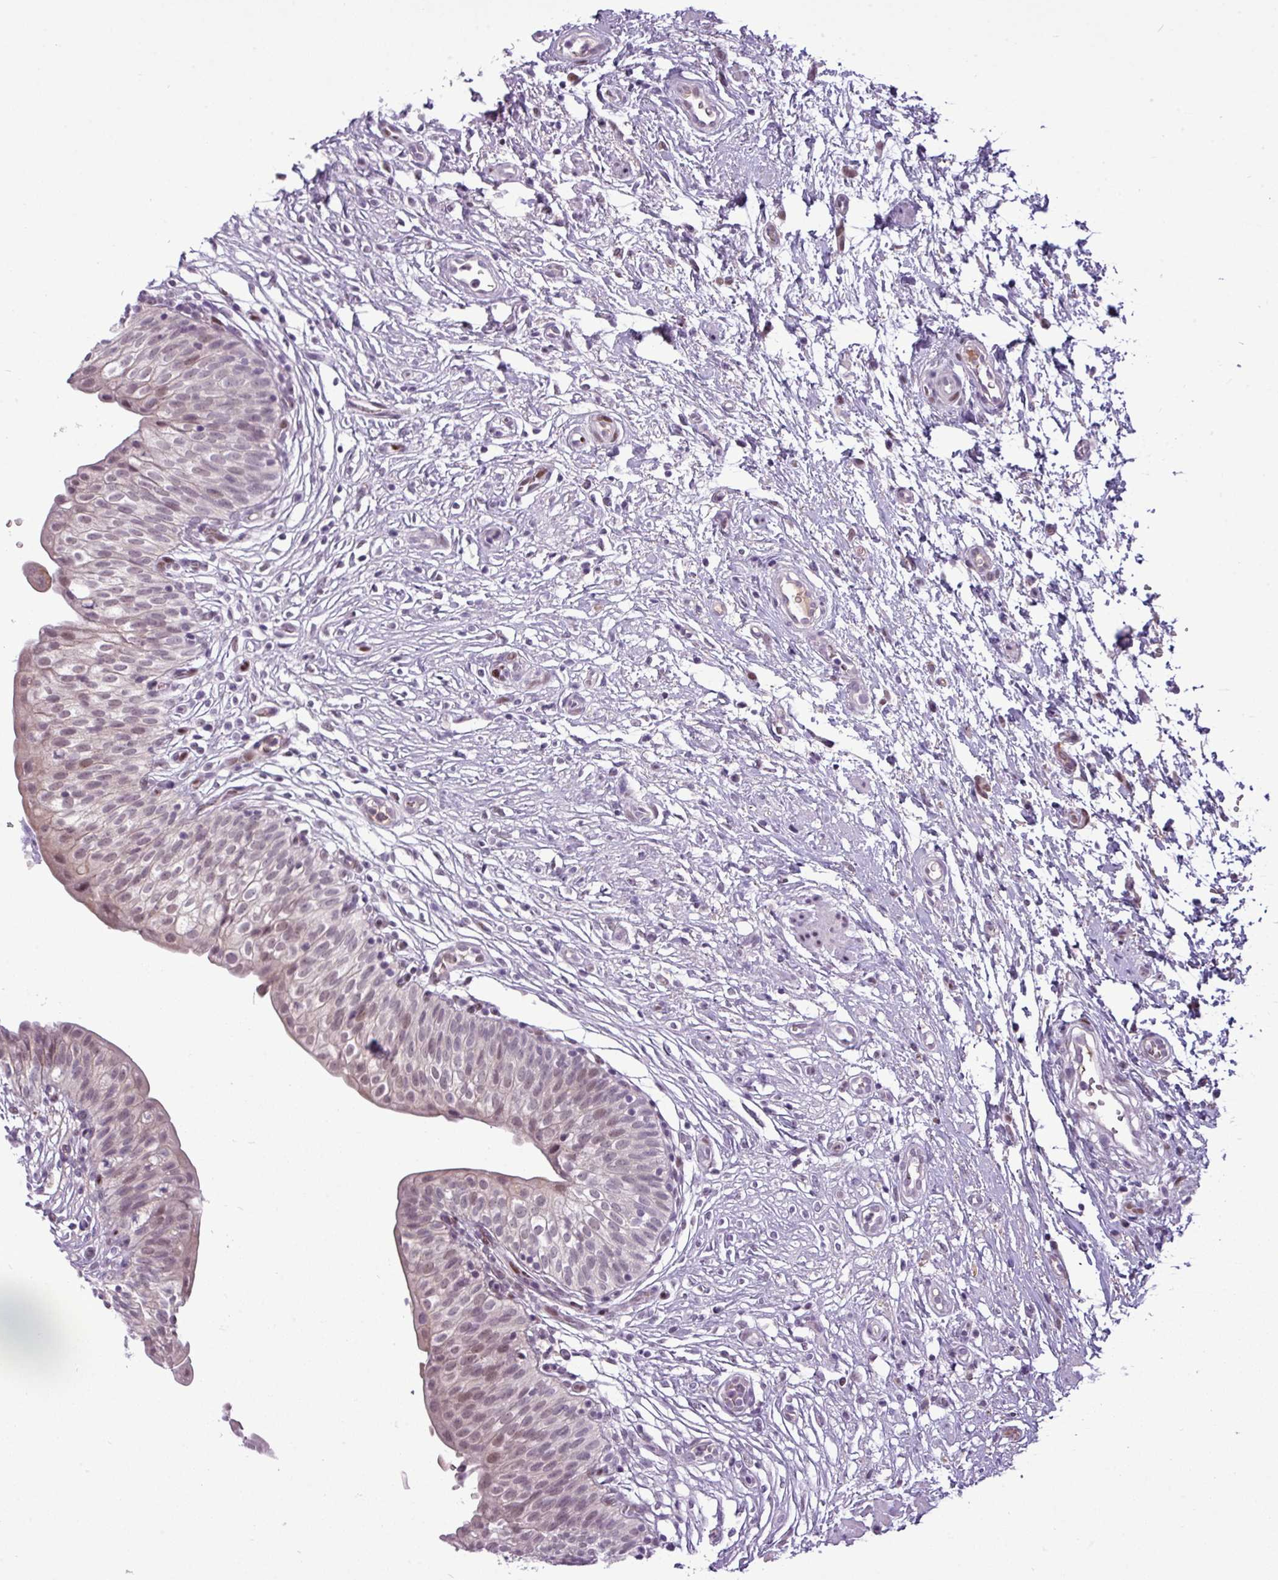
{"staining": {"intensity": "weak", "quantity": "25%-75%", "location": "cytoplasmic/membranous,nuclear"}, "tissue": "urinary bladder", "cell_type": "Urothelial cells", "image_type": "normal", "snomed": [{"axis": "morphology", "description": "Normal tissue, NOS"}, {"axis": "topography", "description": "Urinary bladder"}], "caption": "Approximately 25%-75% of urothelial cells in unremarkable human urinary bladder show weak cytoplasmic/membranous,nuclear protein positivity as visualized by brown immunohistochemical staining.", "gene": "SLC66A2", "patient": {"sex": "male", "age": 55}}